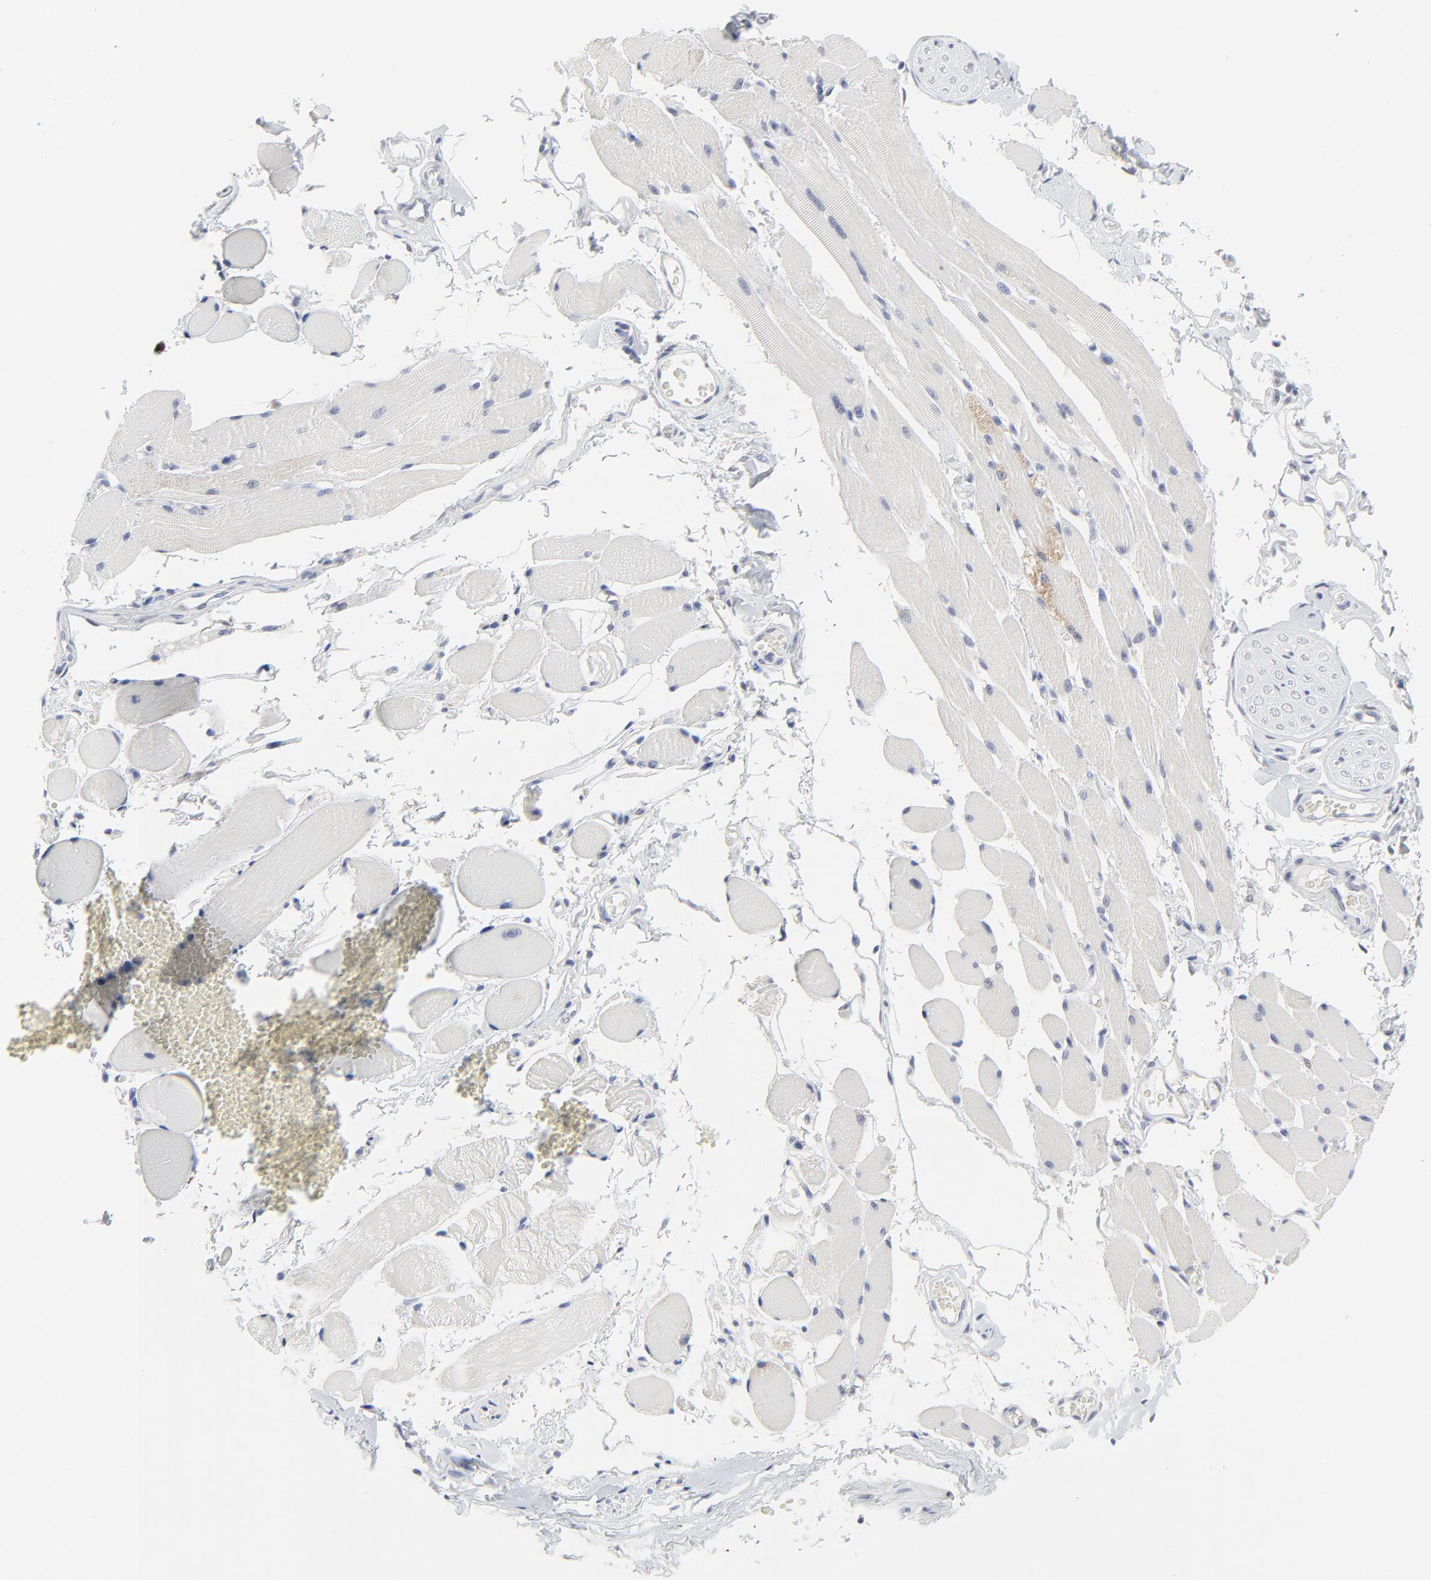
{"staining": {"intensity": "negative", "quantity": "none", "location": "none"}, "tissue": "adipose tissue", "cell_type": "Adipocytes", "image_type": "normal", "snomed": [{"axis": "morphology", "description": "Normal tissue, NOS"}, {"axis": "morphology", "description": "Squamous cell carcinoma, NOS"}, {"axis": "topography", "description": "Skeletal muscle"}, {"axis": "topography", "description": "Soft tissue"}, {"axis": "topography", "description": "Oral tissue"}], "caption": "There is no significant expression in adipocytes of adipose tissue. Nuclei are stained in blue.", "gene": "ZNF589", "patient": {"sex": "male", "age": 54}}